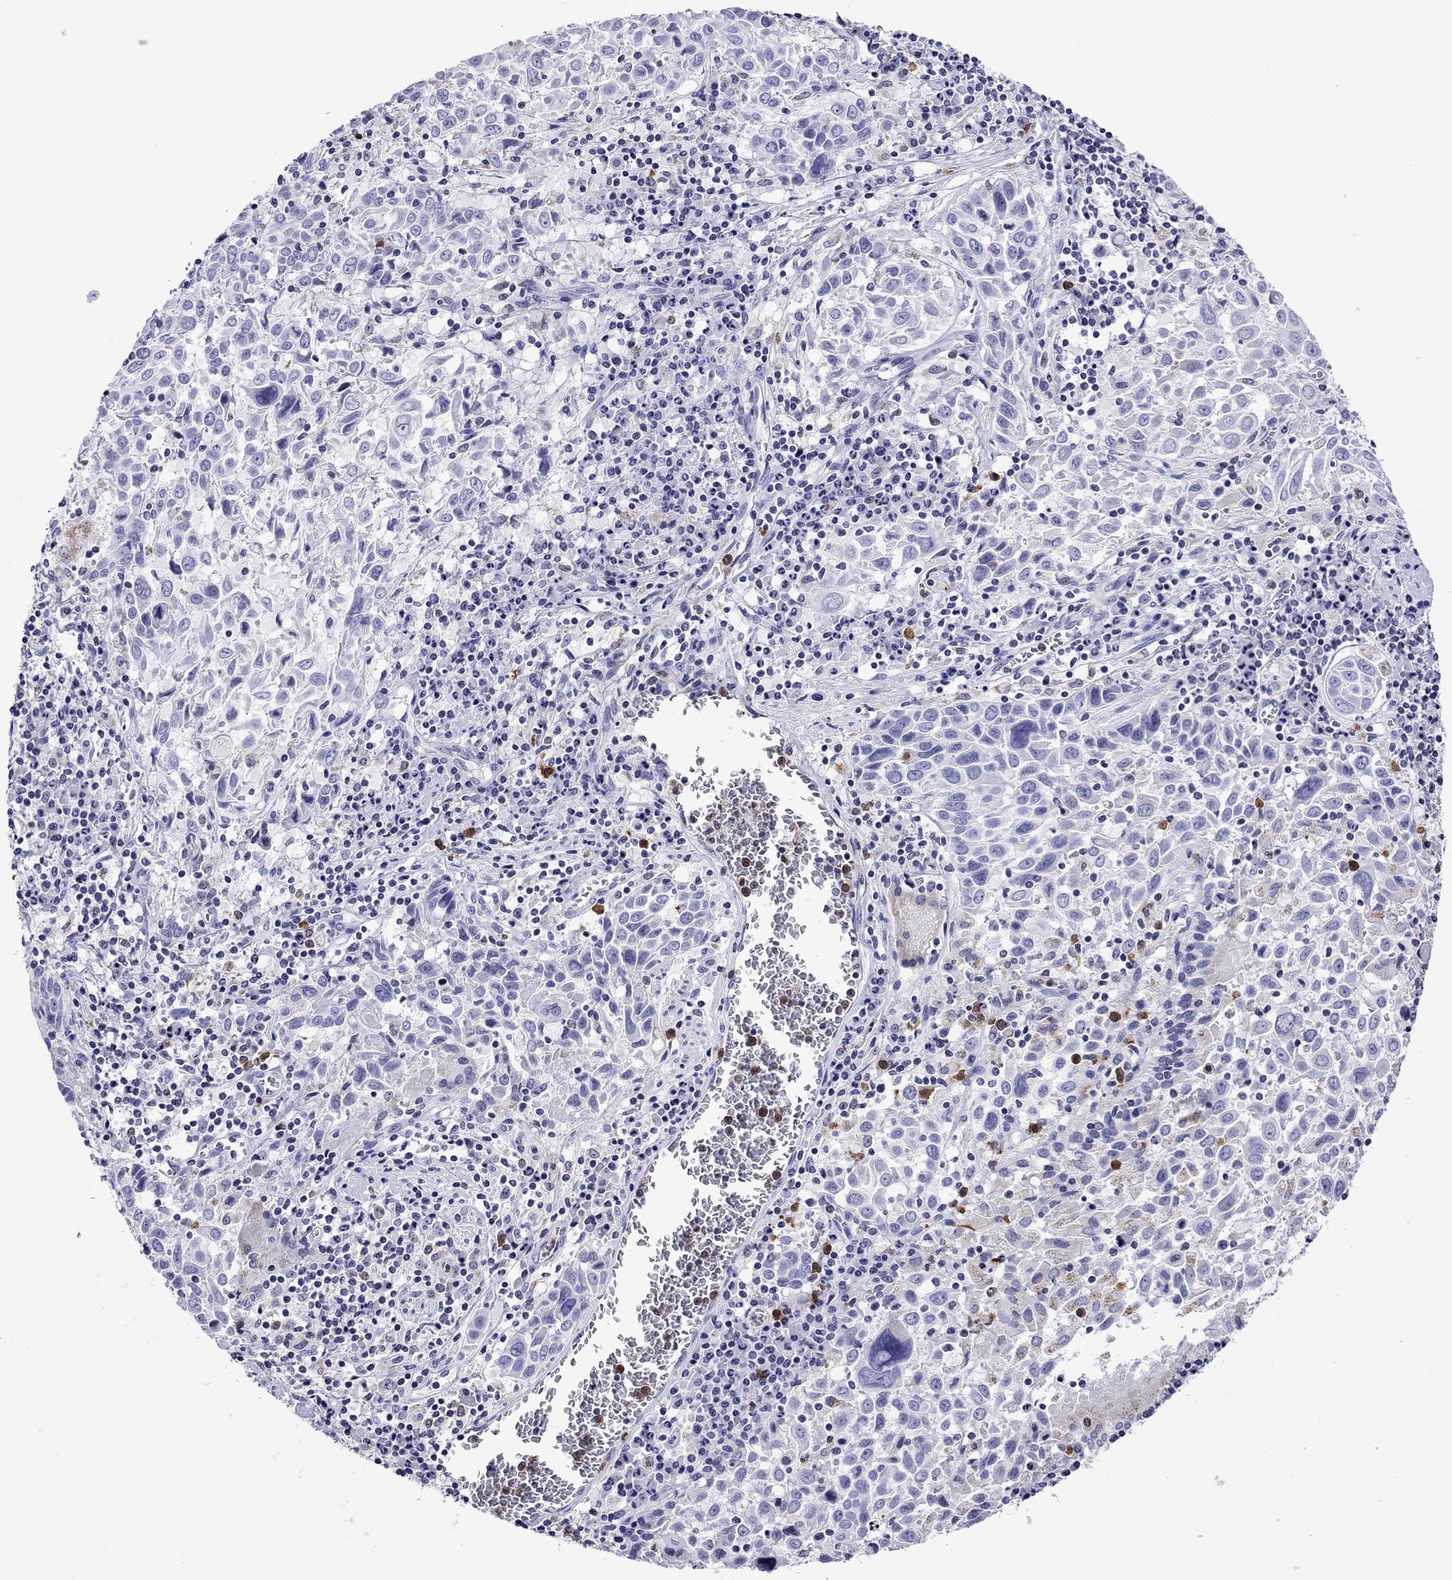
{"staining": {"intensity": "negative", "quantity": "none", "location": "none"}, "tissue": "lung cancer", "cell_type": "Tumor cells", "image_type": "cancer", "snomed": [{"axis": "morphology", "description": "Squamous cell carcinoma, NOS"}, {"axis": "topography", "description": "Lung"}], "caption": "IHC of squamous cell carcinoma (lung) exhibits no positivity in tumor cells.", "gene": "SCG2", "patient": {"sex": "male", "age": 57}}